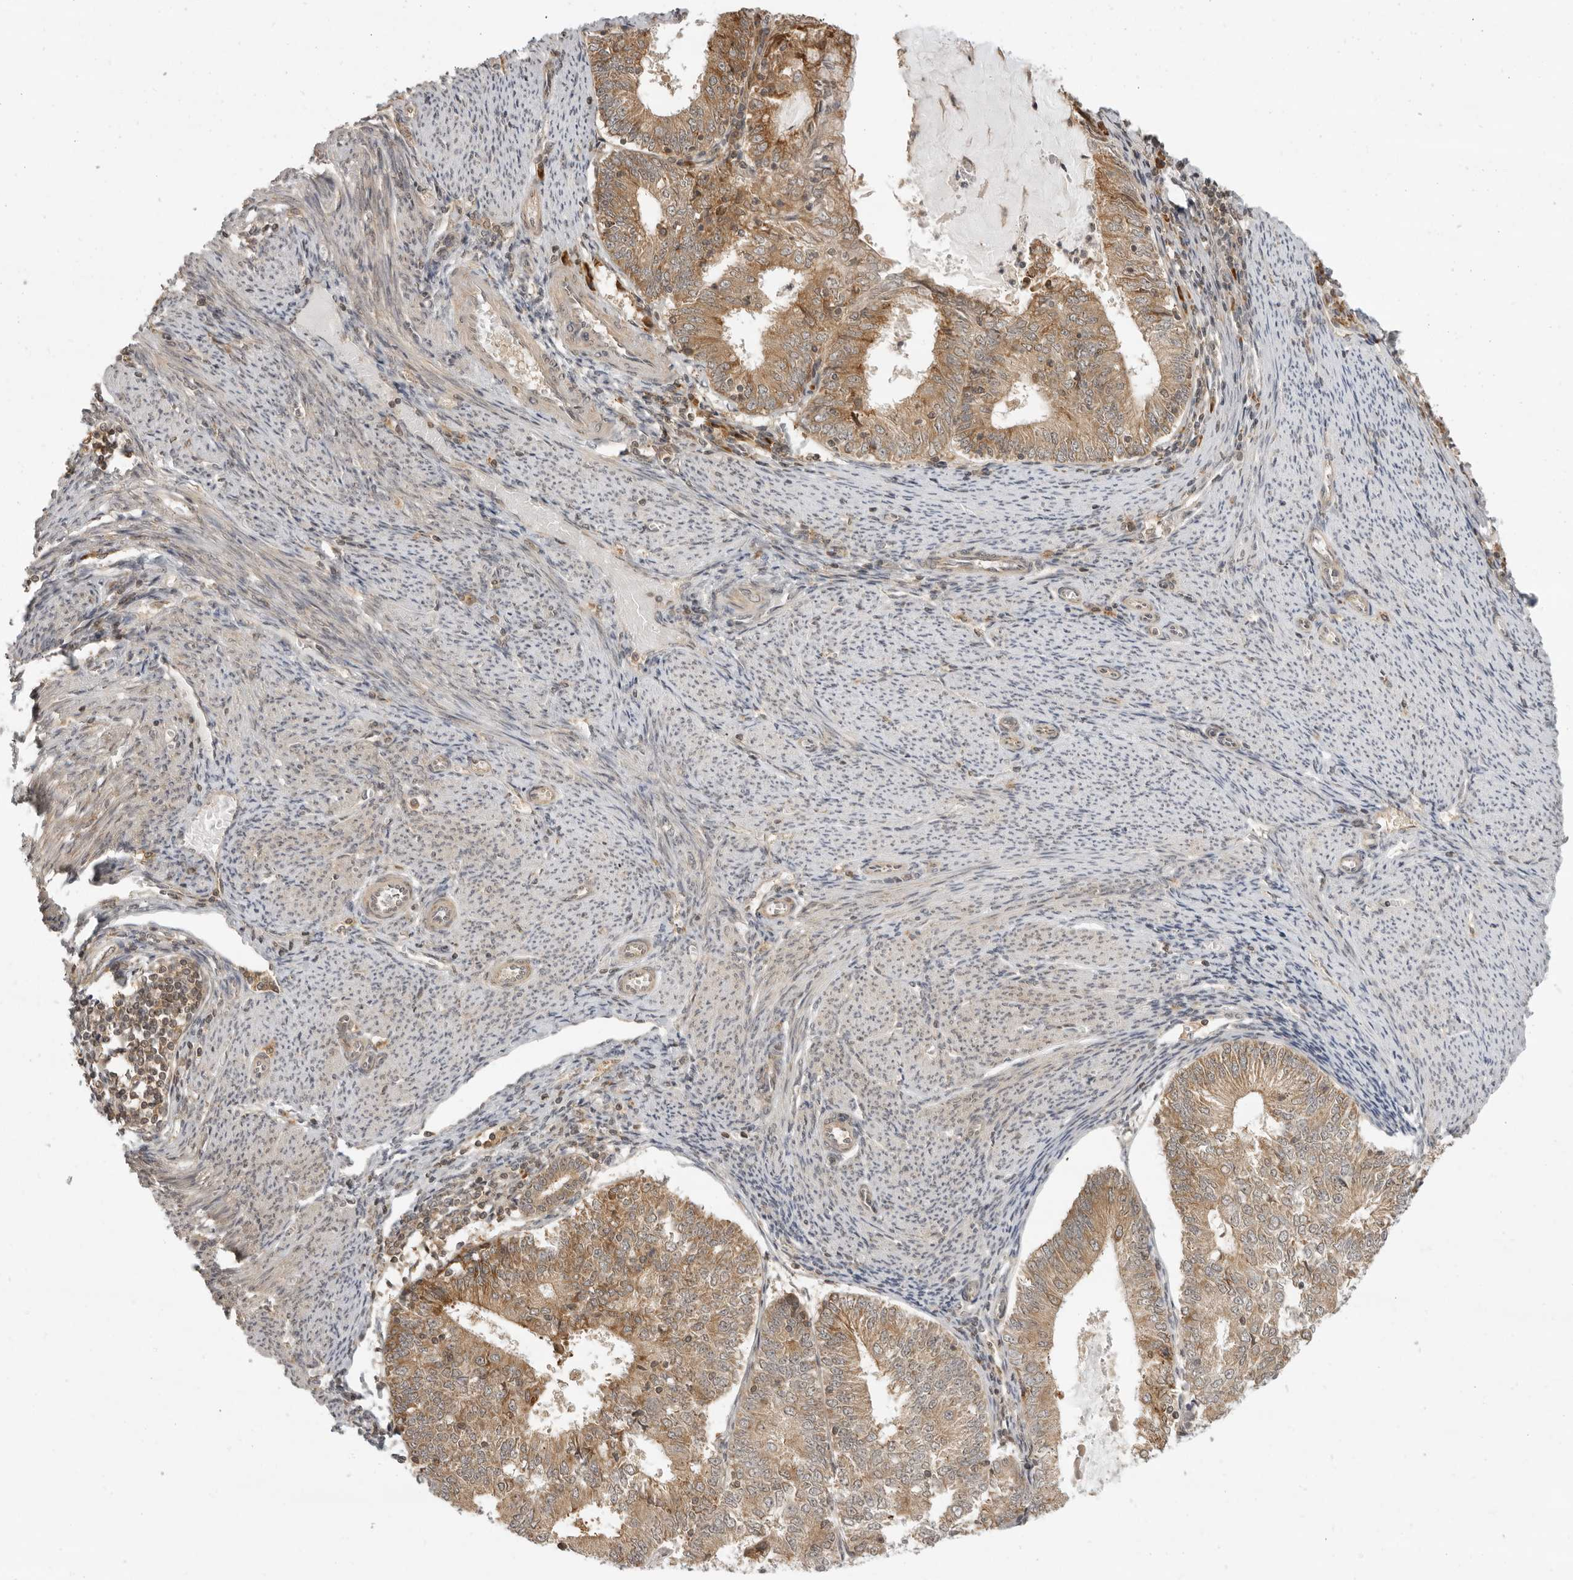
{"staining": {"intensity": "moderate", "quantity": ">75%", "location": "cytoplasmic/membranous"}, "tissue": "endometrial cancer", "cell_type": "Tumor cells", "image_type": "cancer", "snomed": [{"axis": "morphology", "description": "Adenocarcinoma, NOS"}, {"axis": "topography", "description": "Endometrium"}], "caption": "About >75% of tumor cells in endometrial cancer demonstrate moderate cytoplasmic/membranous protein positivity as visualized by brown immunohistochemical staining.", "gene": "PRRC2A", "patient": {"sex": "female", "age": 57}}